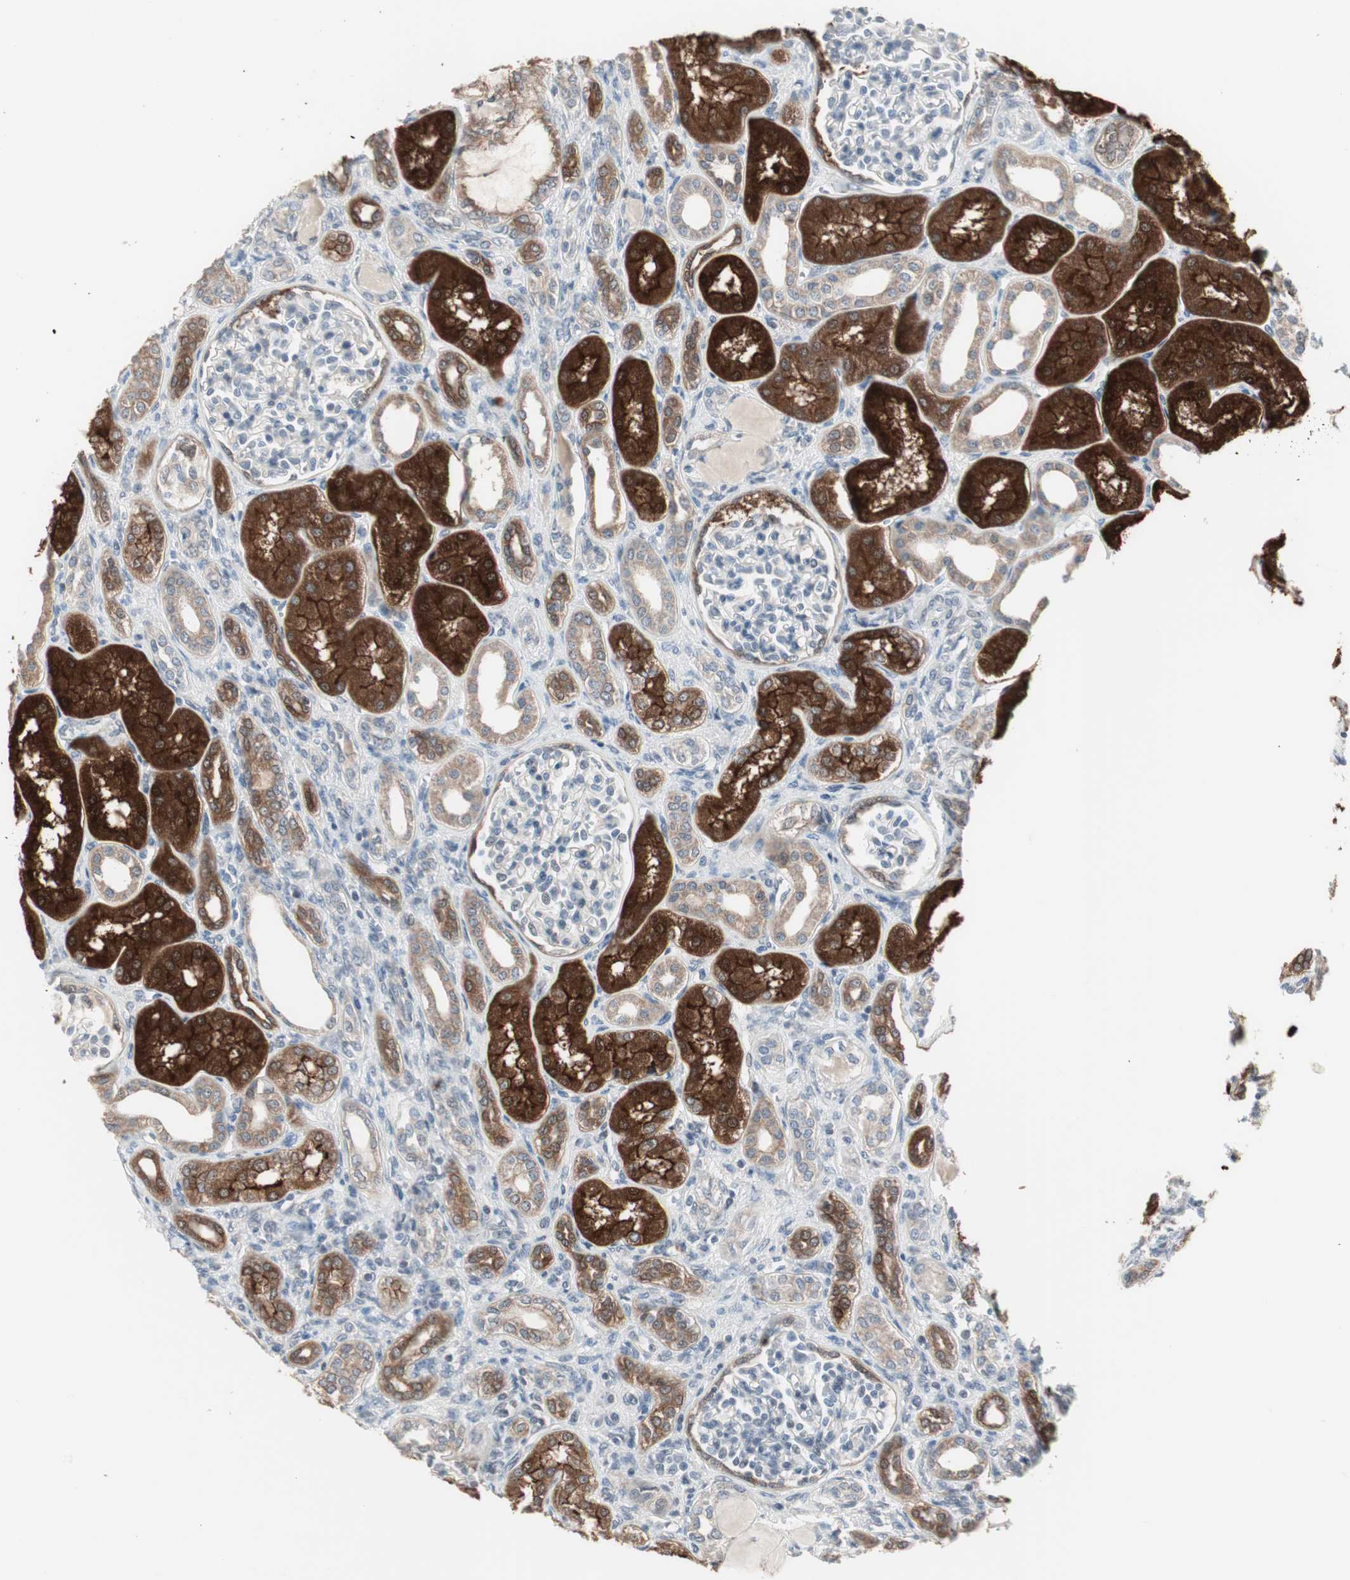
{"staining": {"intensity": "negative", "quantity": "none", "location": "none"}, "tissue": "kidney", "cell_type": "Cells in glomeruli", "image_type": "normal", "snomed": [{"axis": "morphology", "description": "Normal tissue, NOS"}, {"axis": "topography", "description": "Kidney"}], "caption": "Photomicrograph shows no protein positivity in cells in glomeruli of benign kidney. Nuclei are stained in blue.", "gene": "PDZK1", "patient": {"sex": "male", "age": 7}}